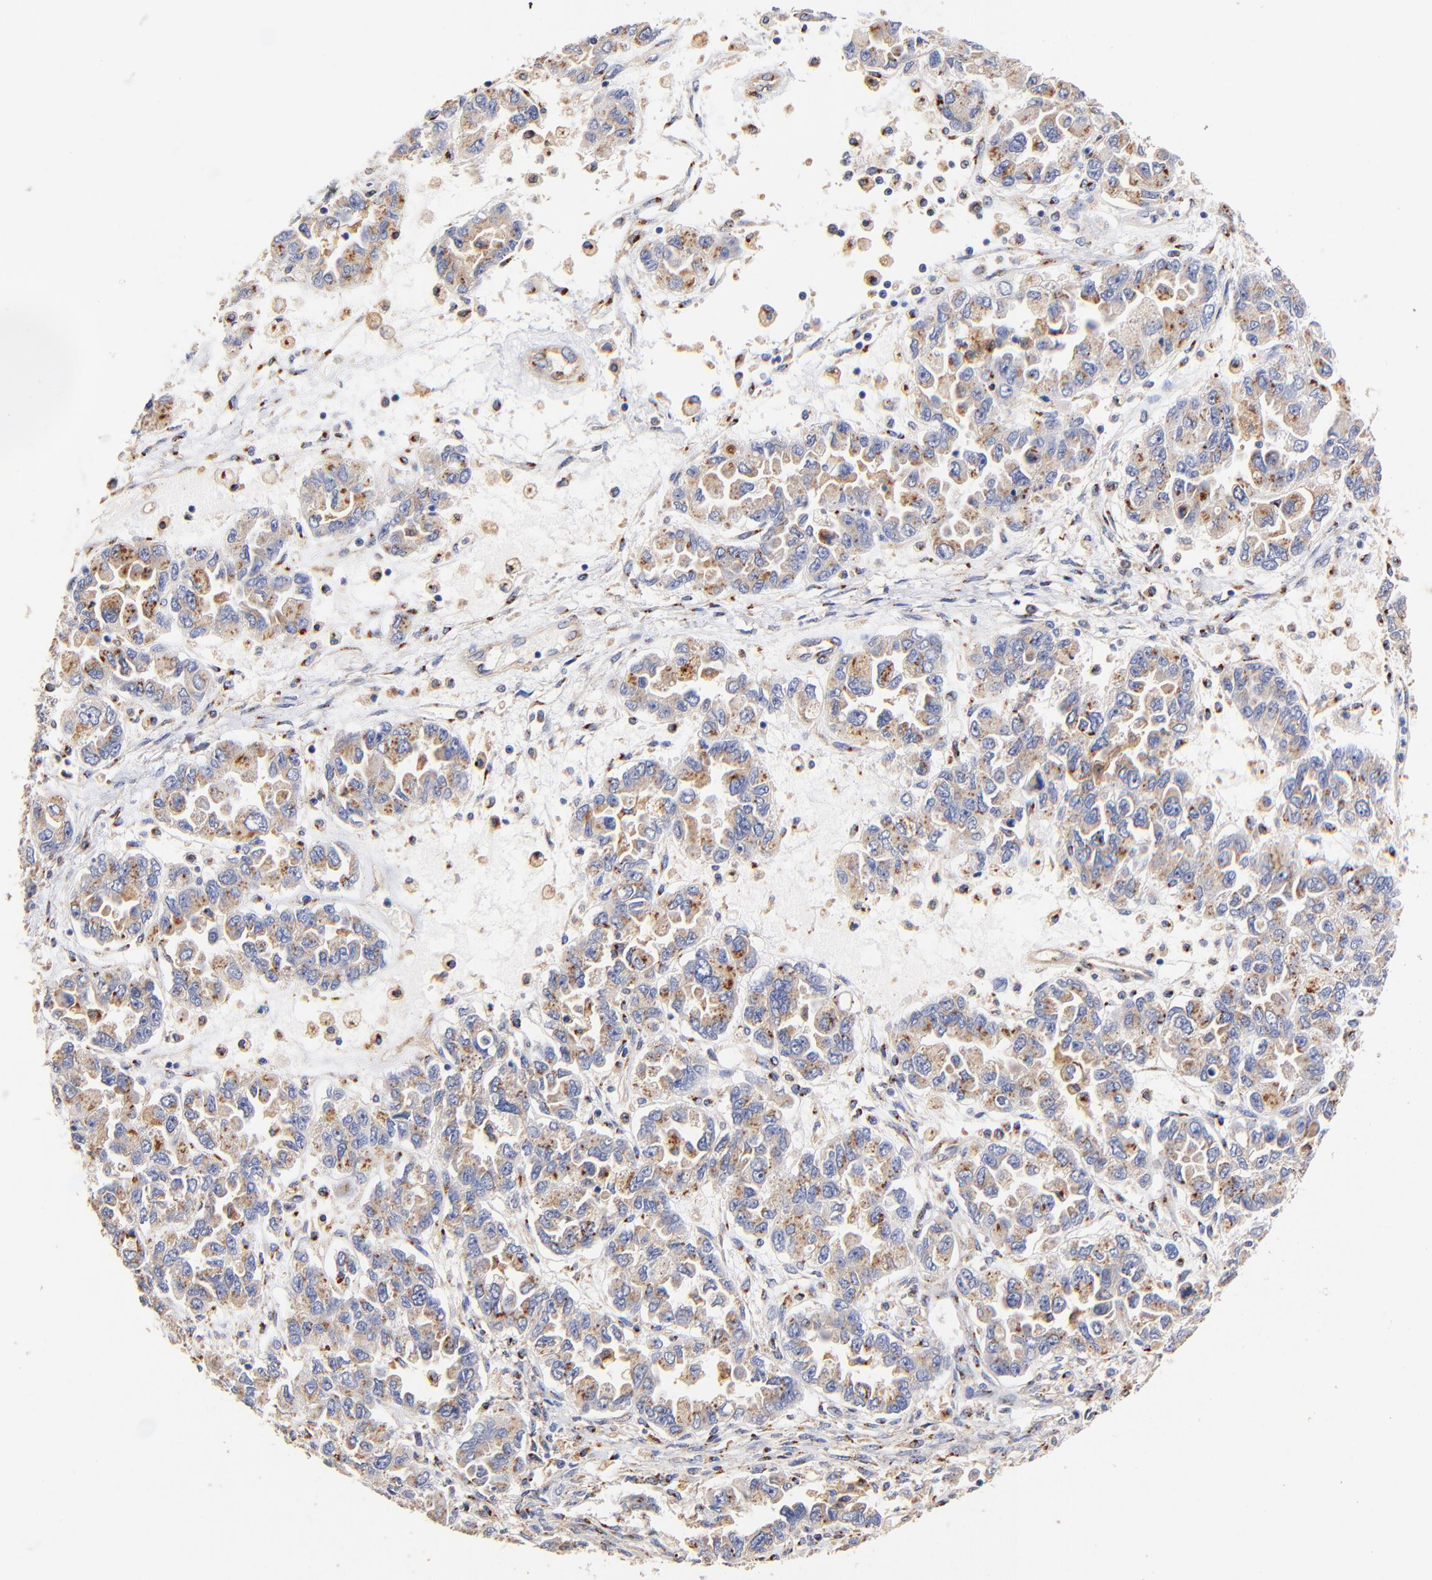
{"staining": {"intensity": "moderate", "quantity": ">75%", "location": "cytoplasmic/membranous"}, "tissue": "ovarian cancer", "cell_type": "Tumor cells", "image_type": "cancer", "snomed": [{"axis": "morphology", "description": "Cystadenocarcinoma, serous, NOS"}, {"axis": "topography", "description": "Ovary"}], "caption": "Brown immunohistochemical staining in serous cystadenocarcinoma (ovarian) exhibits moderate cytoplasmic/membranous positivity in about >75% of tumor cells.", "gene": "FMNL3", "patient": {"sex": "female", "age": 84}}